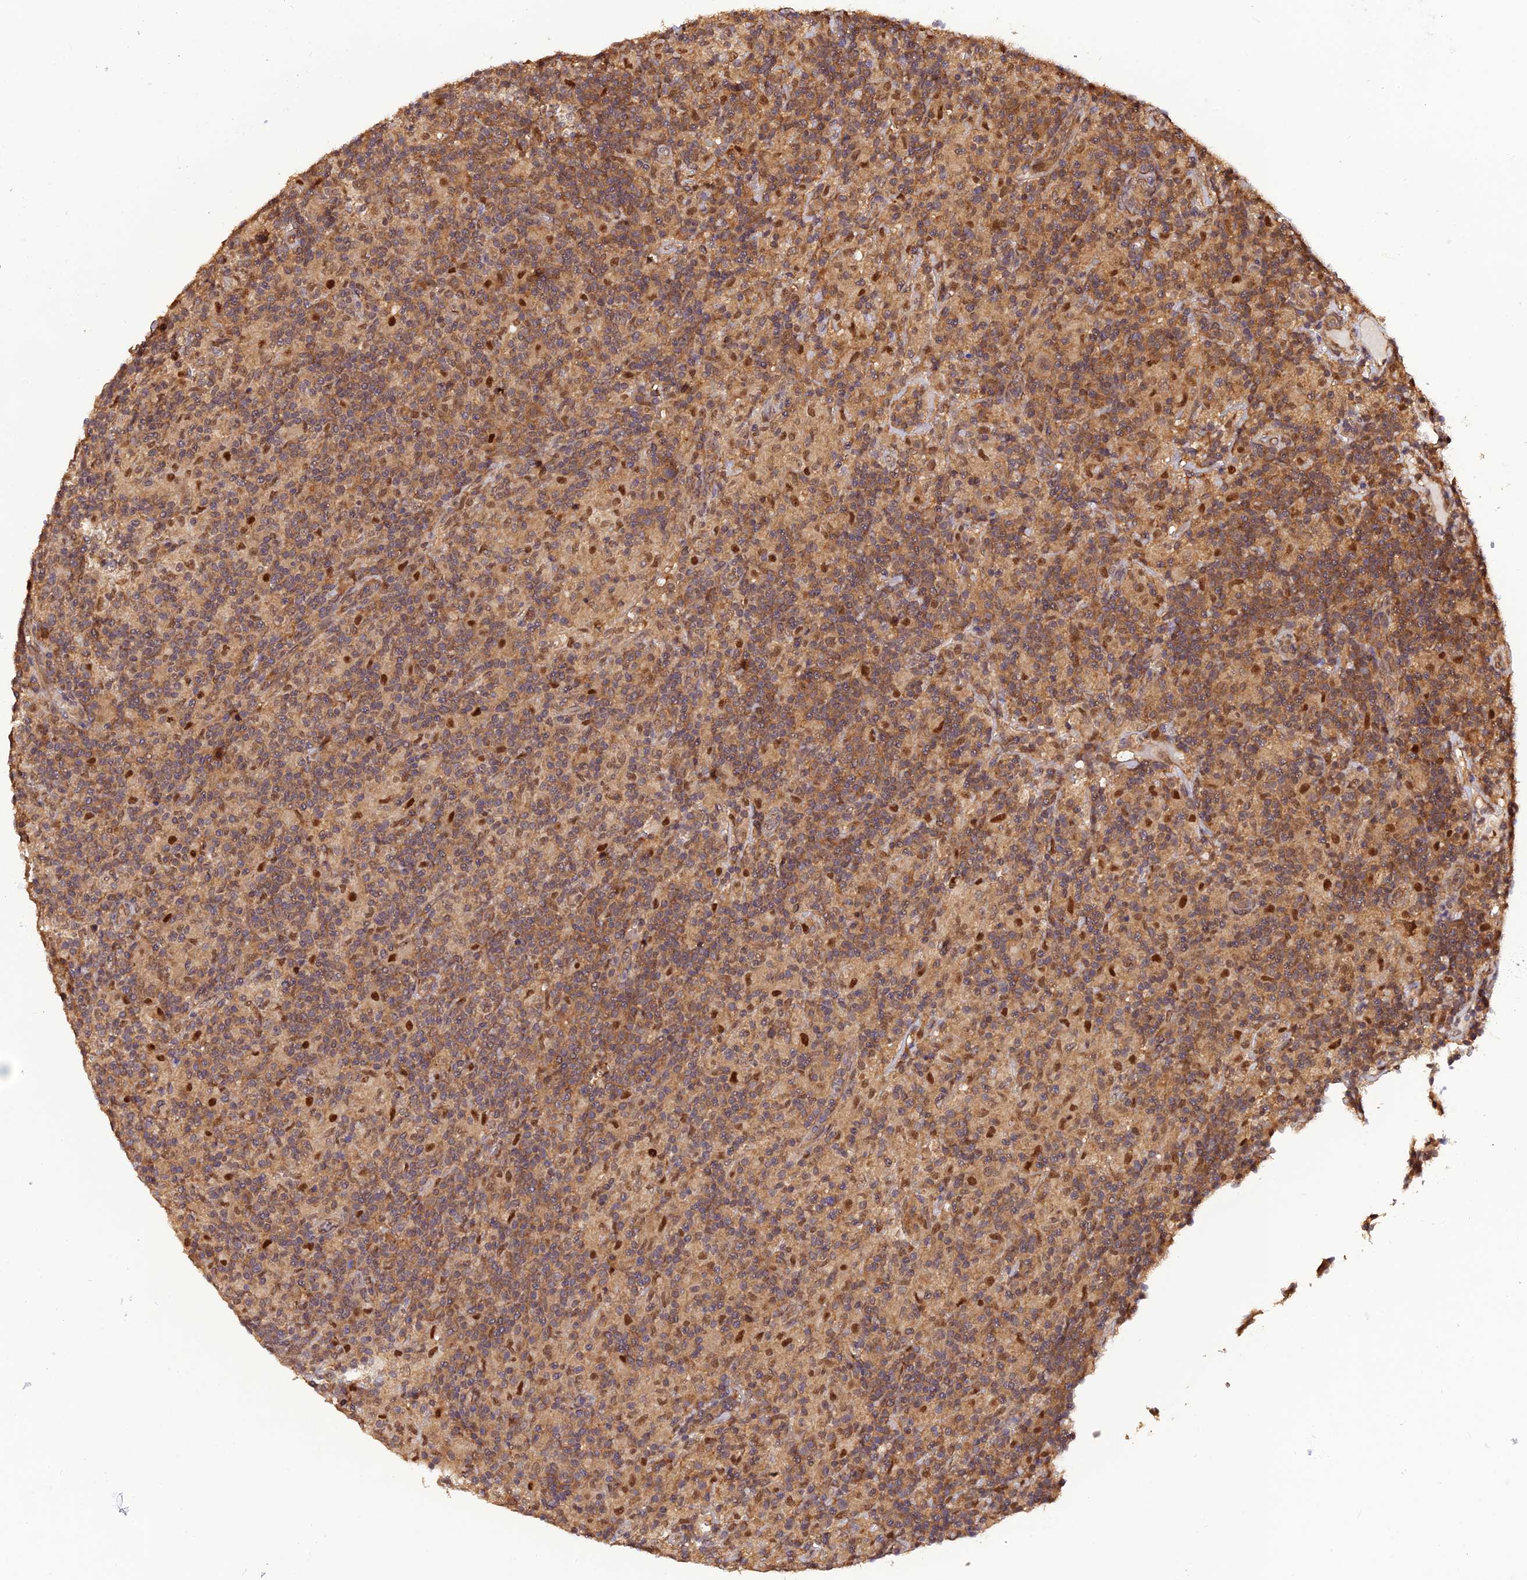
{"staining": {"intensity": "negative", "quantity": "none", "location": "none"}, "tissue": "lymphoma", "cell_type": "Tumor cells", "image_type": "cancer", "snomed": [{"axis": "morphology", "description": "Hodgkin's disease, NOS"}, {"axis": "topography", "description": "Lymph node"}], "caption": "This photomicrograph is of lymphoma stained with IHC to label a protein in brown with the nuclei are counter-stained blue. There is no positivity in tumor cells. The staining was performed using DAB to visualize the protein expression in brown, while the nuclei were stained in blue with hematoxylin (Magnification: 20x).", "gene": "PSMB3", "patient": {"sex": "male", "age": 70}}